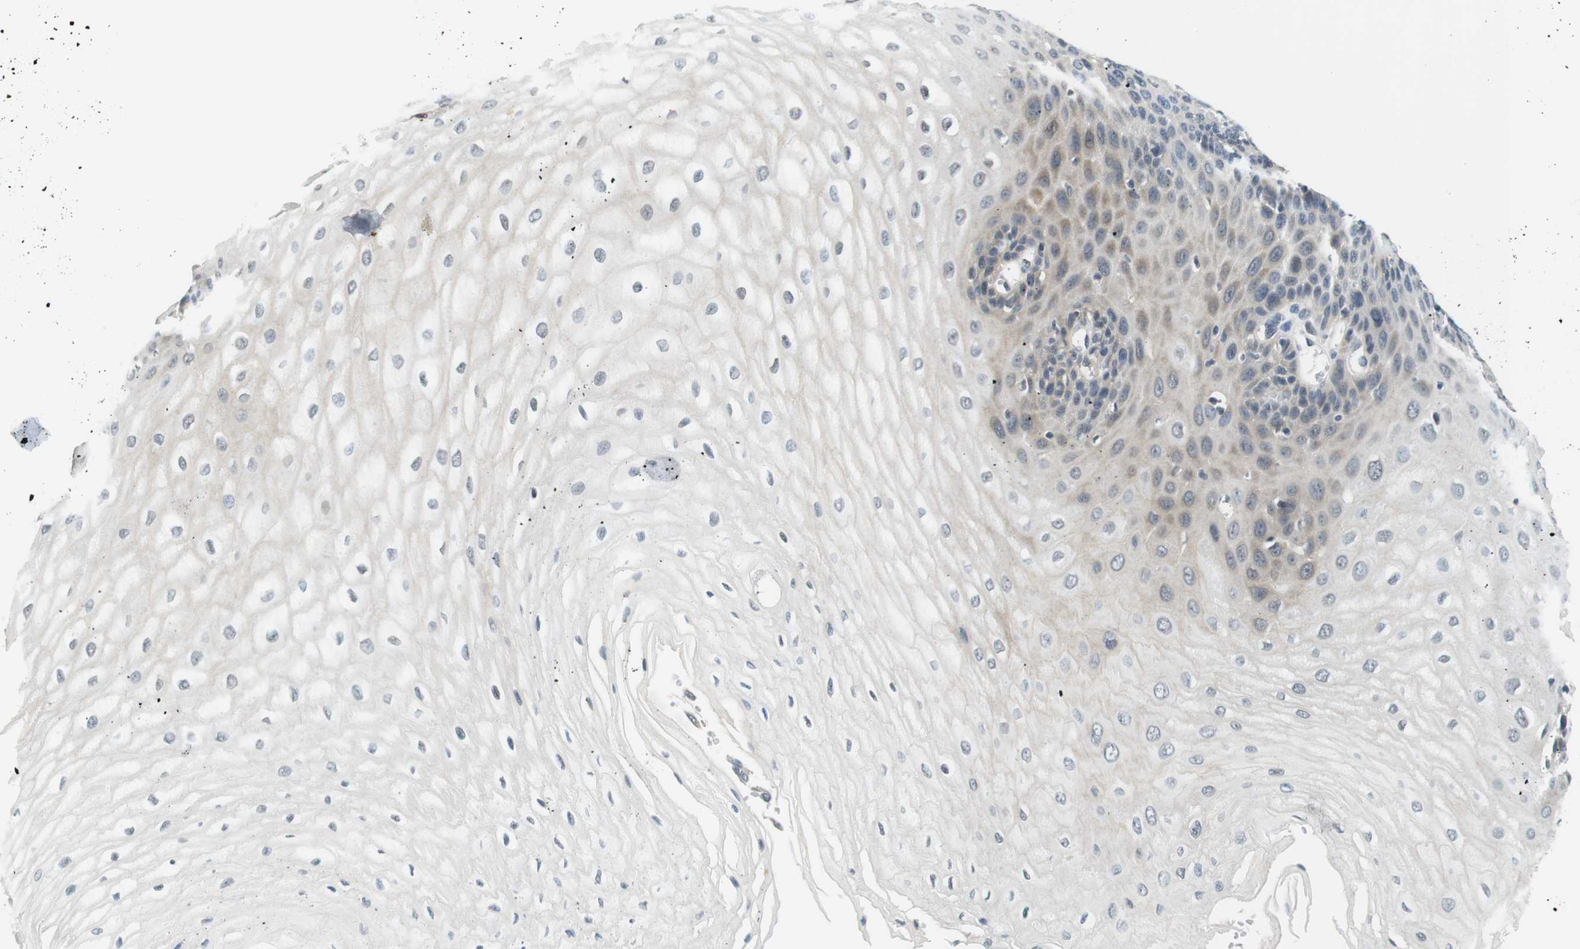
{"staining": {"intensity": "weak", "quantity": "25%-75%", "location": "cytoplasmic/membranous"}, "tissue": "esophagus", "cell_type": "Squamous epithelial cells", "image_type": "normal", "snomed": [{"axis": "morphology", "description": "Normal tissue, NOS"}, {"axis": "morphology", "description": "Squamous cell carcinoma, NOS"}, {"axis": "topography", "description": "Esophagus"}], "caption": "This photomicrograph shows immunohistochemistry (IHC) staining of normal human esophagus, with low weak cytoplasmic/membranous positivity in about 25%-75% of squamous epithelial cells.", "gene": "WNT7A", "patient": {"sex": "male", "age": 65}}